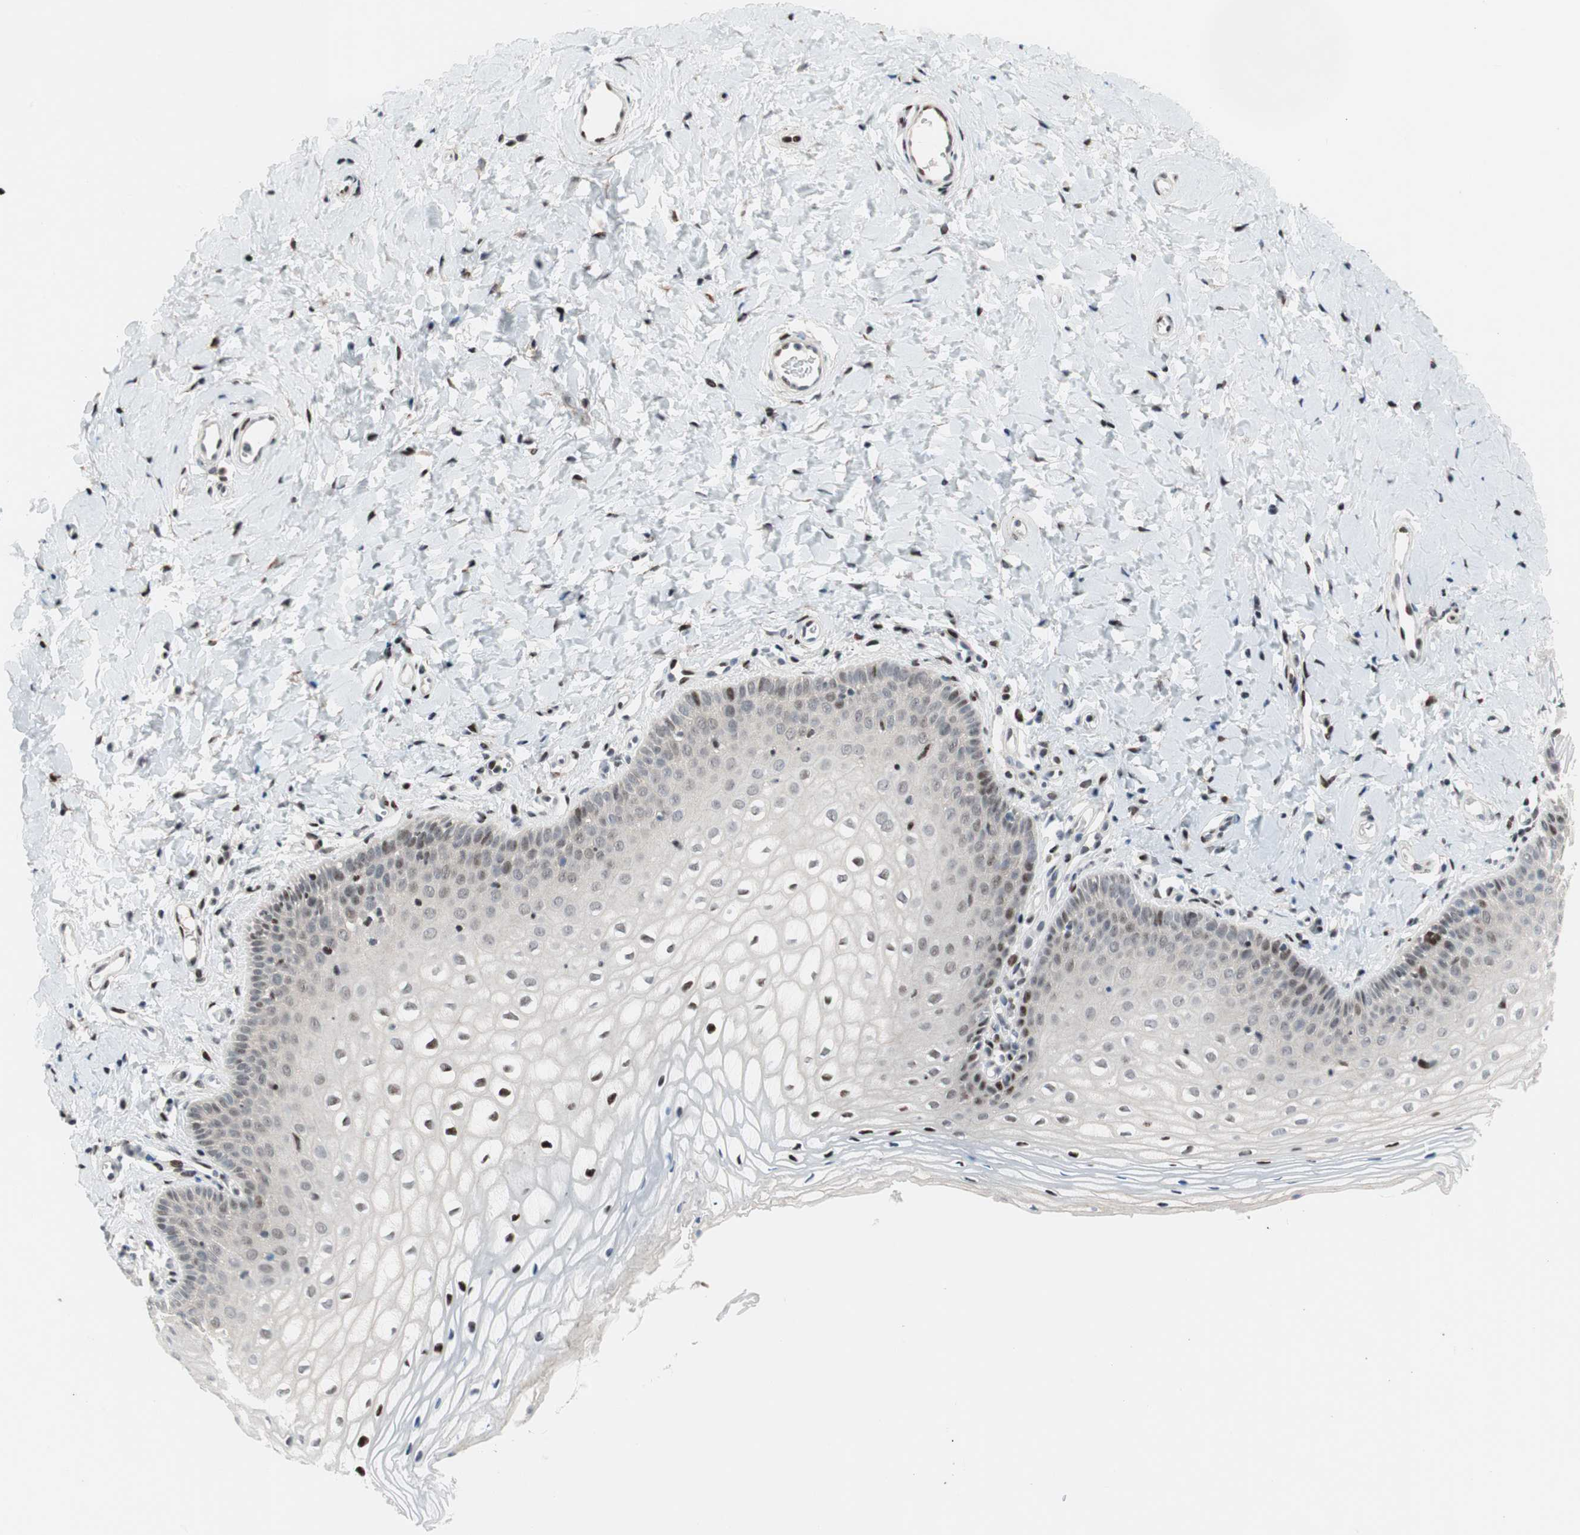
{"staining": {"intensity": "strong", "quantity": "<25%", "location": "nuclear"}, "tissue": "vagina", "cell_type": "Squamous epithelial cells", "image_type": "normal", "snomed": [{"axis": "morphology", "description": "Normal tissue, NOS"}, {"axis": "topography", "description": "Vagina"}], "caption": "The immunohistochemical stain shows strong nuclear expression in squamous epithelial cells of unremarkable vagina. Immunohistochemistry (ihc) stains the protein in brown and the nuclei are stained blue.", "gene": "FBXO44", "patient": {"sex": "female", "age": 55}}